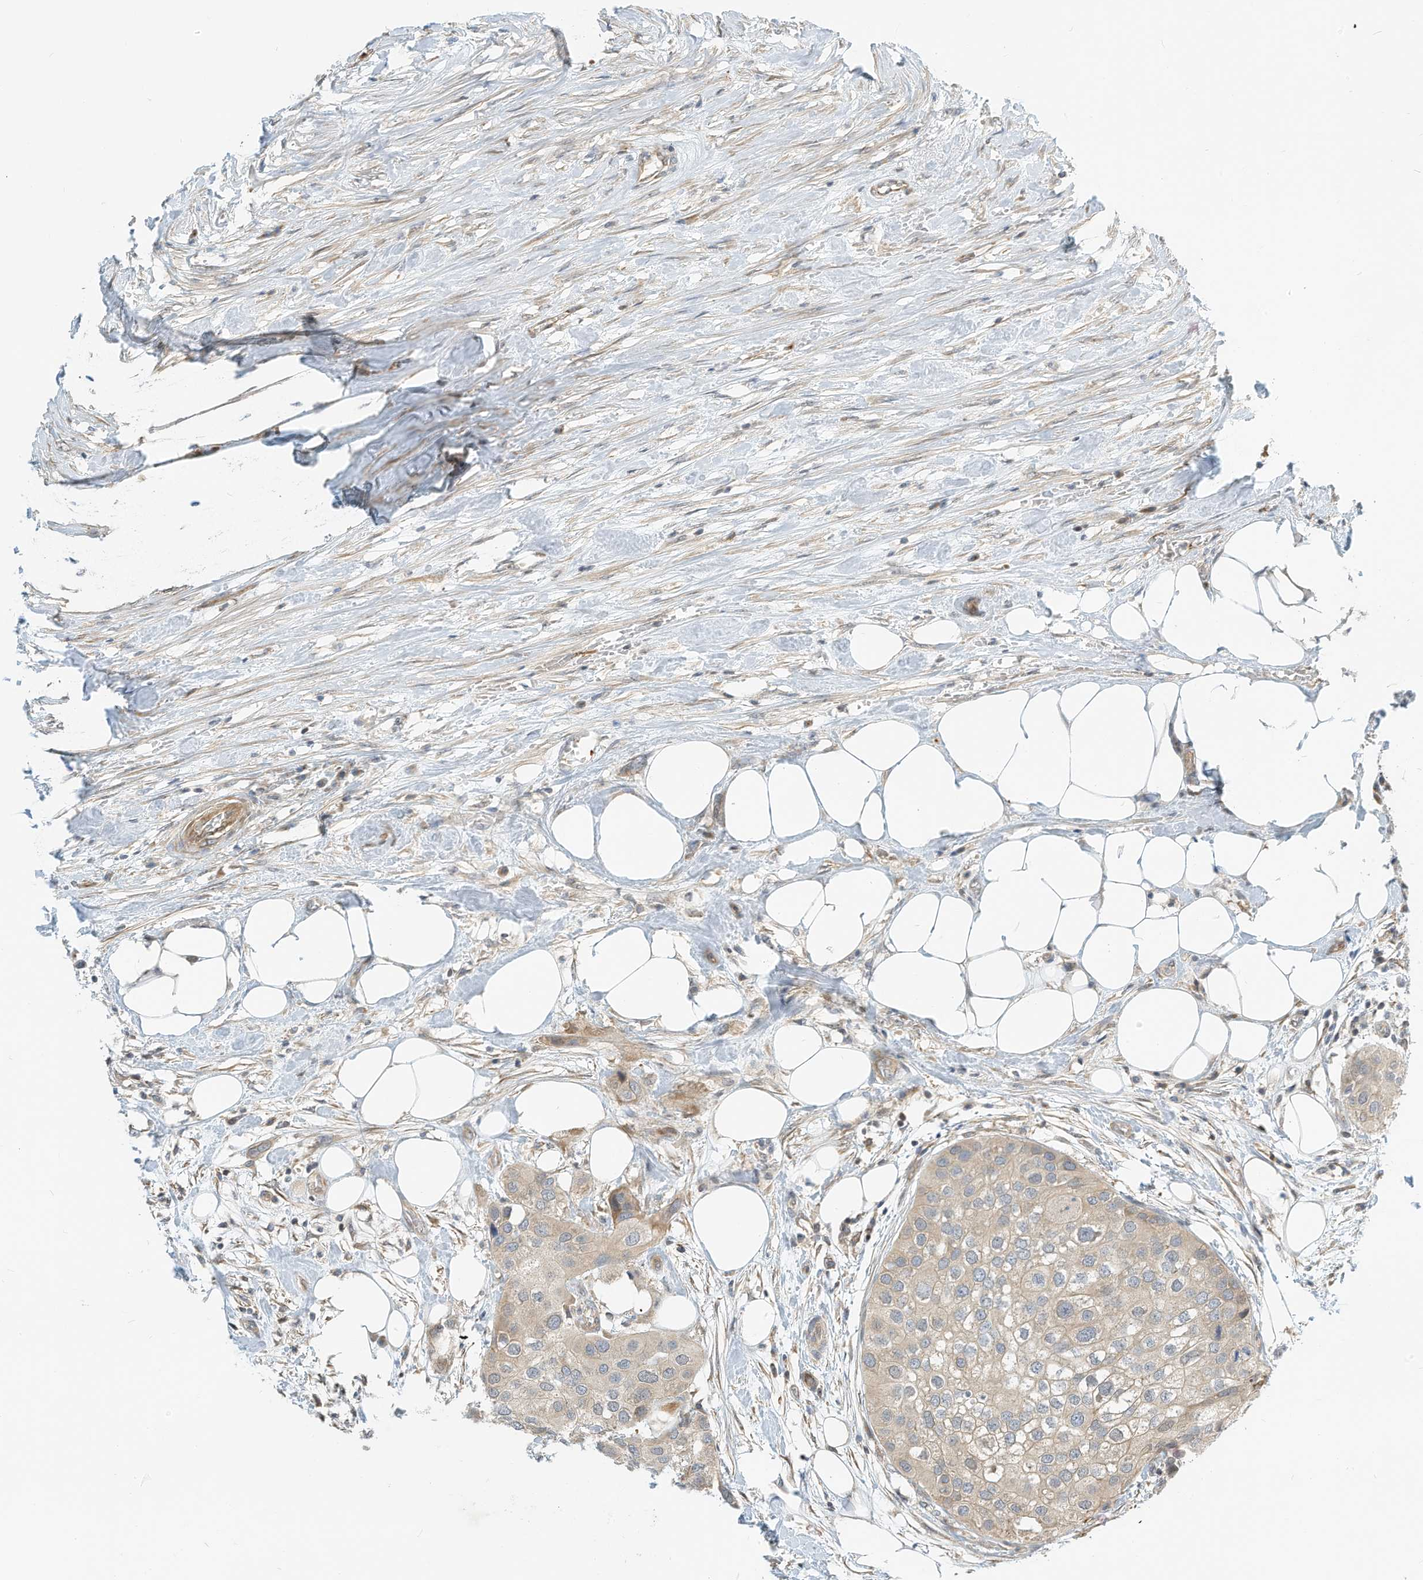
{"staining": {"intensity": "weak", "quantity": ">75%", "location": "cytoplasmic/membranous"}, "tissue": "urothelial cancer", "cell_type": "Tumor cells", "image_type": "cancer", "snomed": [{"axis": "morphology", "description": "Urothelial carcinoma, High grade"}, {"axis": "topography", "description": "Urinary bladder"}], "caption": "Protein staining of high-grade urothelial carcinoma tissue reveals weak cytoplasmic/membranous expression in approximately >75% of tumor cells.", "gene": "OFD1", "patient": {"sex": "male", "age": 64}}